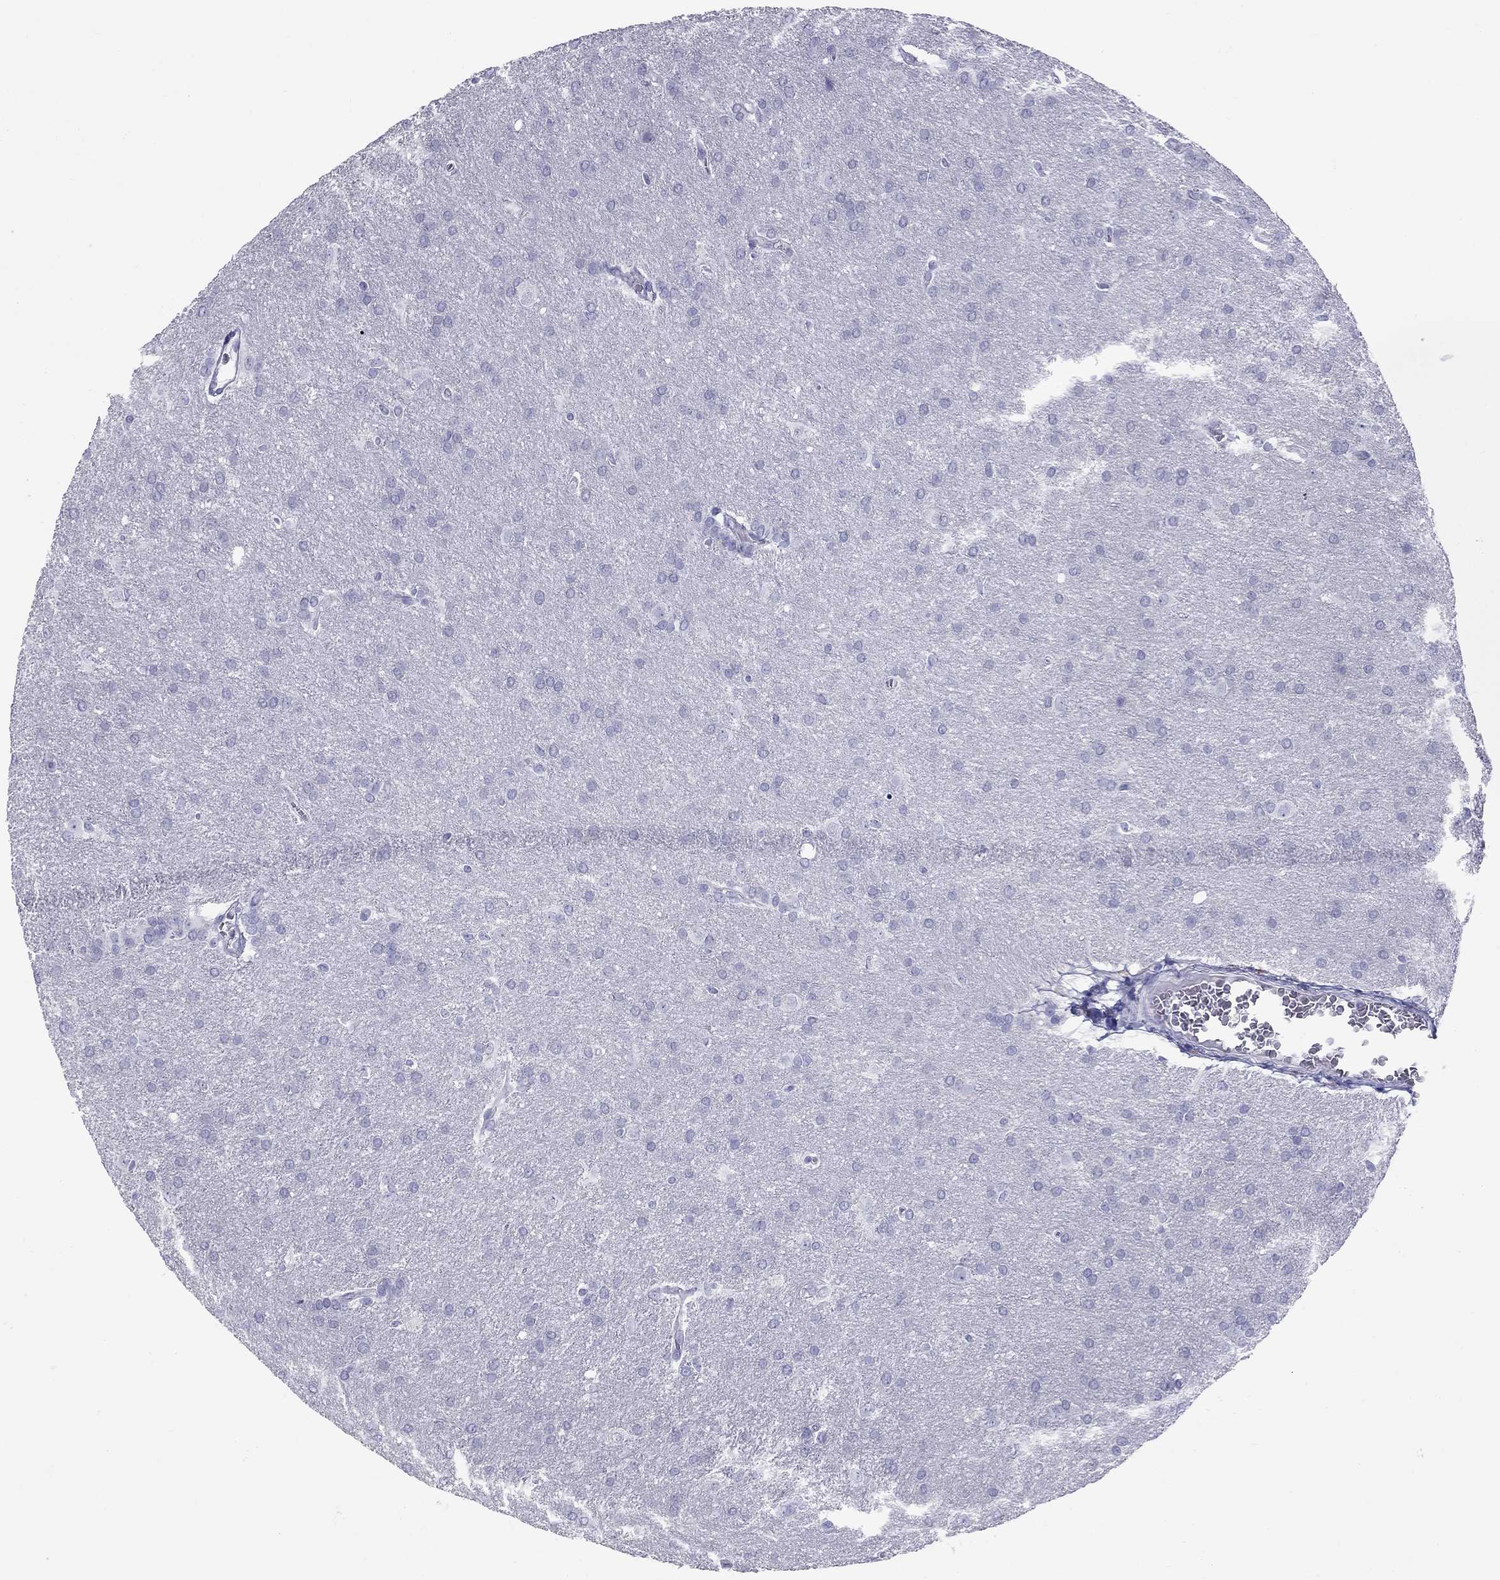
{"staining": {"intensity": "negative", "quantity": "none", "location": "none"}, "tissue": "glioma", "cell_type": "Tumor cells", "image_type": "cancer", "snomed": [{"axis": "morphology", "description": "Glioma, malignant, Low grade"}, {"axis": "topography", "description": "Brain"}], "caption": "IHC of malignant low-grade glioma displays no expression in tumor cells.", "gene": "FSCN3", "patient": {"sex": "female", "age": 32}}